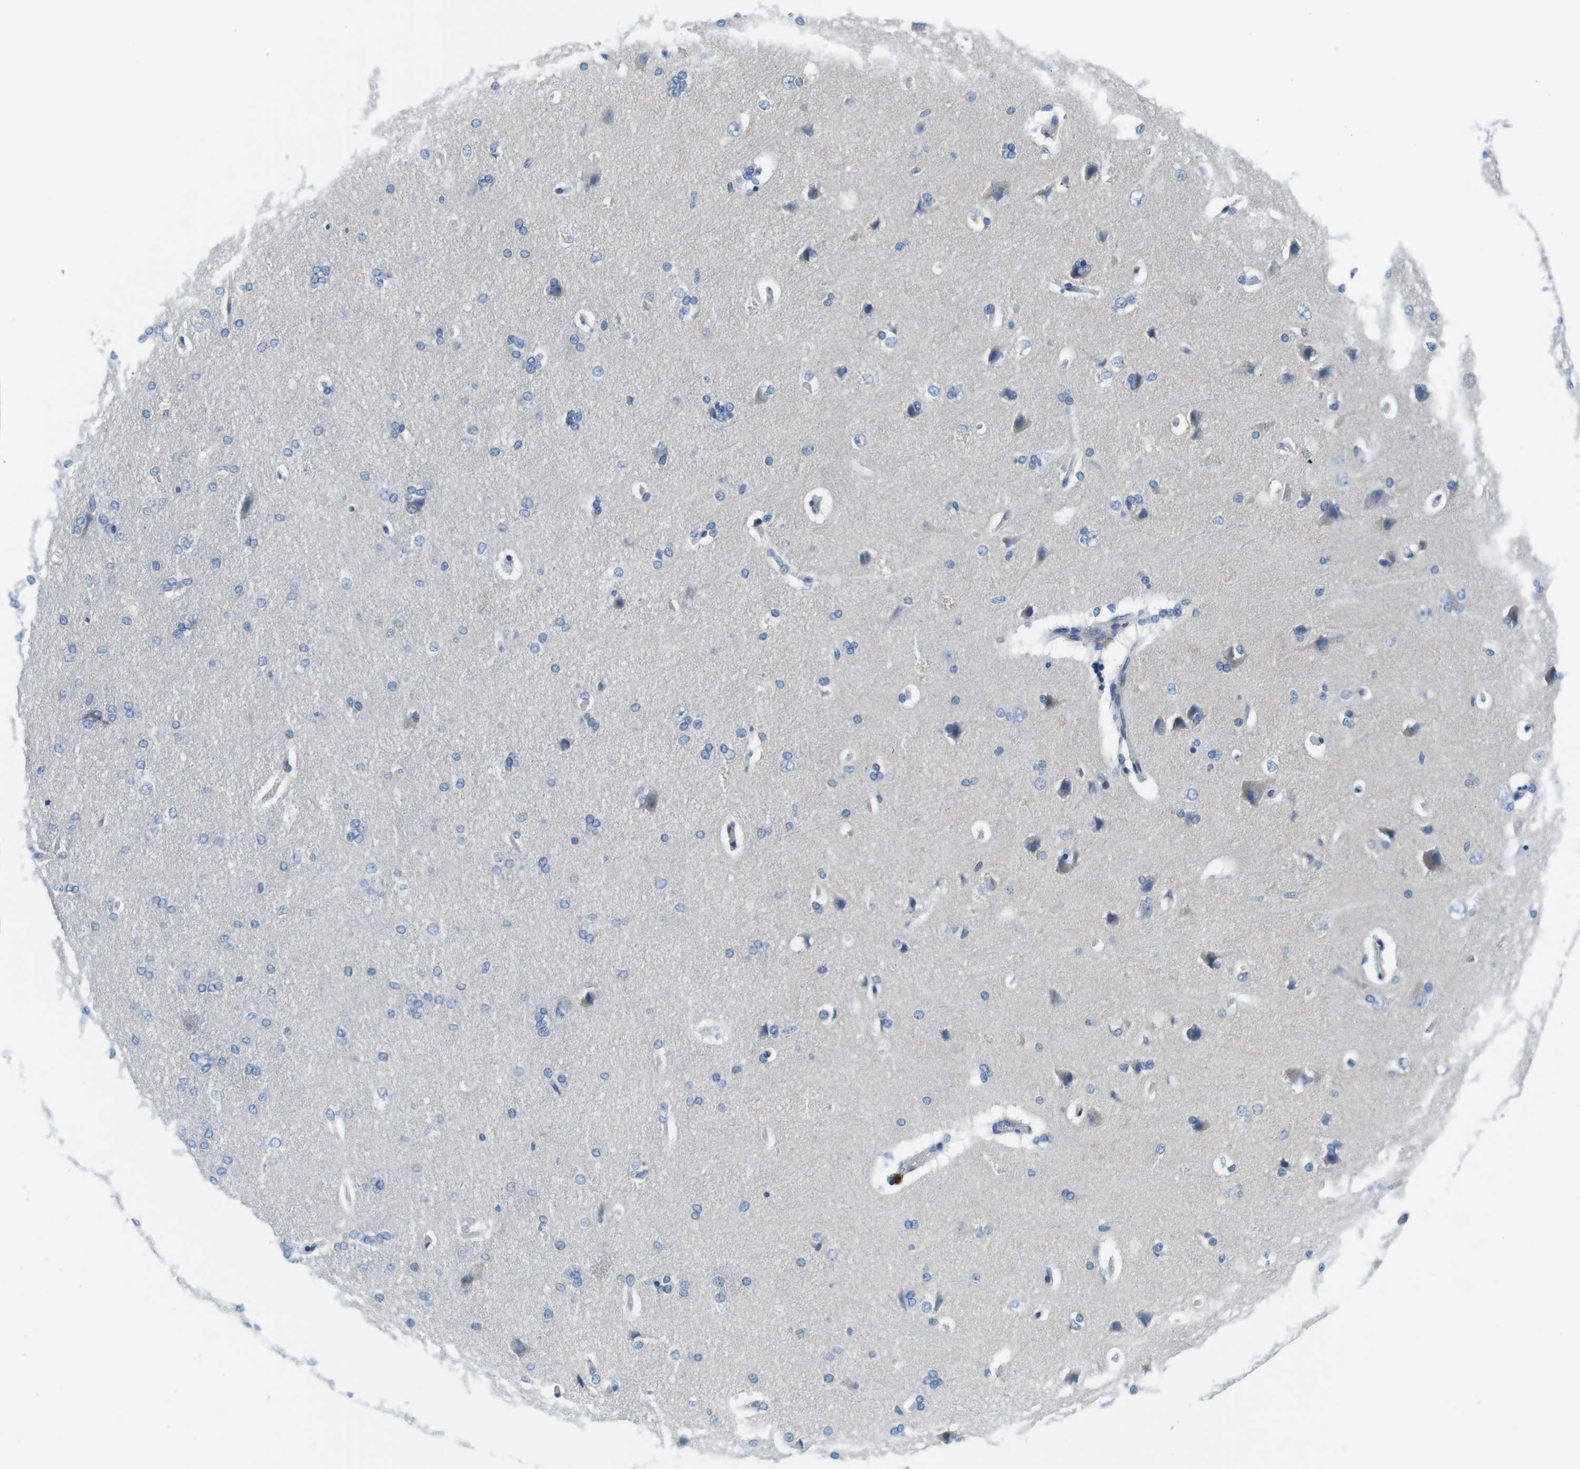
{"staining": {"intensity": "negative", "quantity": "none", "location": "none"}, "tissue": "cerebral cortex", "cell_type": "Endothelial cells", "image_type": "normal", "snomed": [{"axis": "morphology", "description": "Normal tissue, NOS"}, {"axis": "topography", "description": "Cerebral cortex"}], "caption": "Immunohistochemistry photomicrograph of normal human cerebral cortex stained for a protein (brown), which shows no expression in endothelial cells. (IHC, brightfield microscopy, high magnification).", "gene": "SLC6A6", "patient": {"sex": "male", "age": 62}}